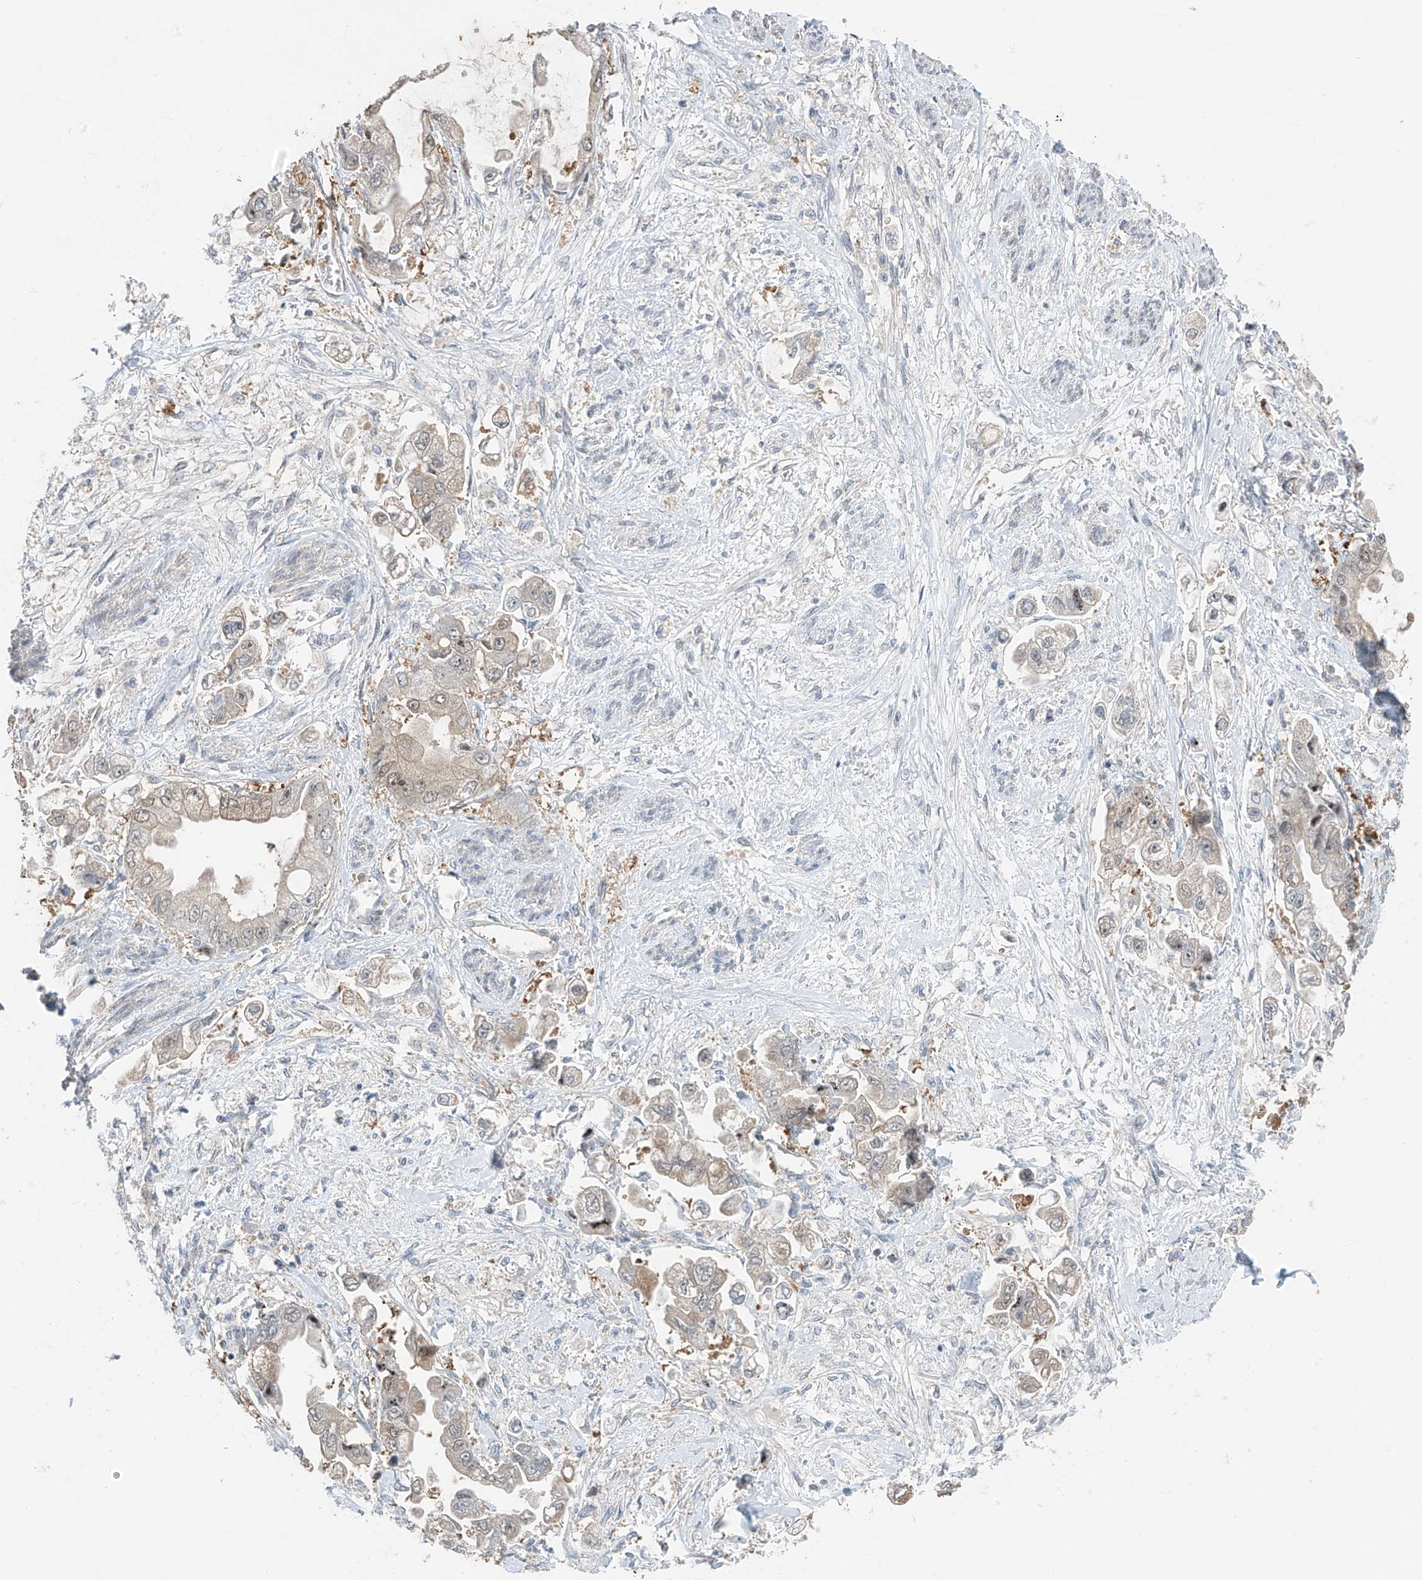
{"staining": {"intensity": "weak", "quantity": "<25%", "location": "cytoplasmic/membranous"}, "tissue": "stomach cancer", "cell_type": "Tumor cells", "image_type": "cancer", "snomed": [{"axis": "morphology", "description": "Adenocarcinoma, NOS"}, {"axis": "topography", "description": "Stomach"}], "caption": "High magnification brightfield microscopy of stomach cancer (adenocarcinoma) stained with DAB (3,3'-diaminobenzidine) (brown) and counterstained with hematoxylin (blue): tumor cells show no significant expression.", "gene": "TTC38", "patient": {"sex": "male", "age": 62}}